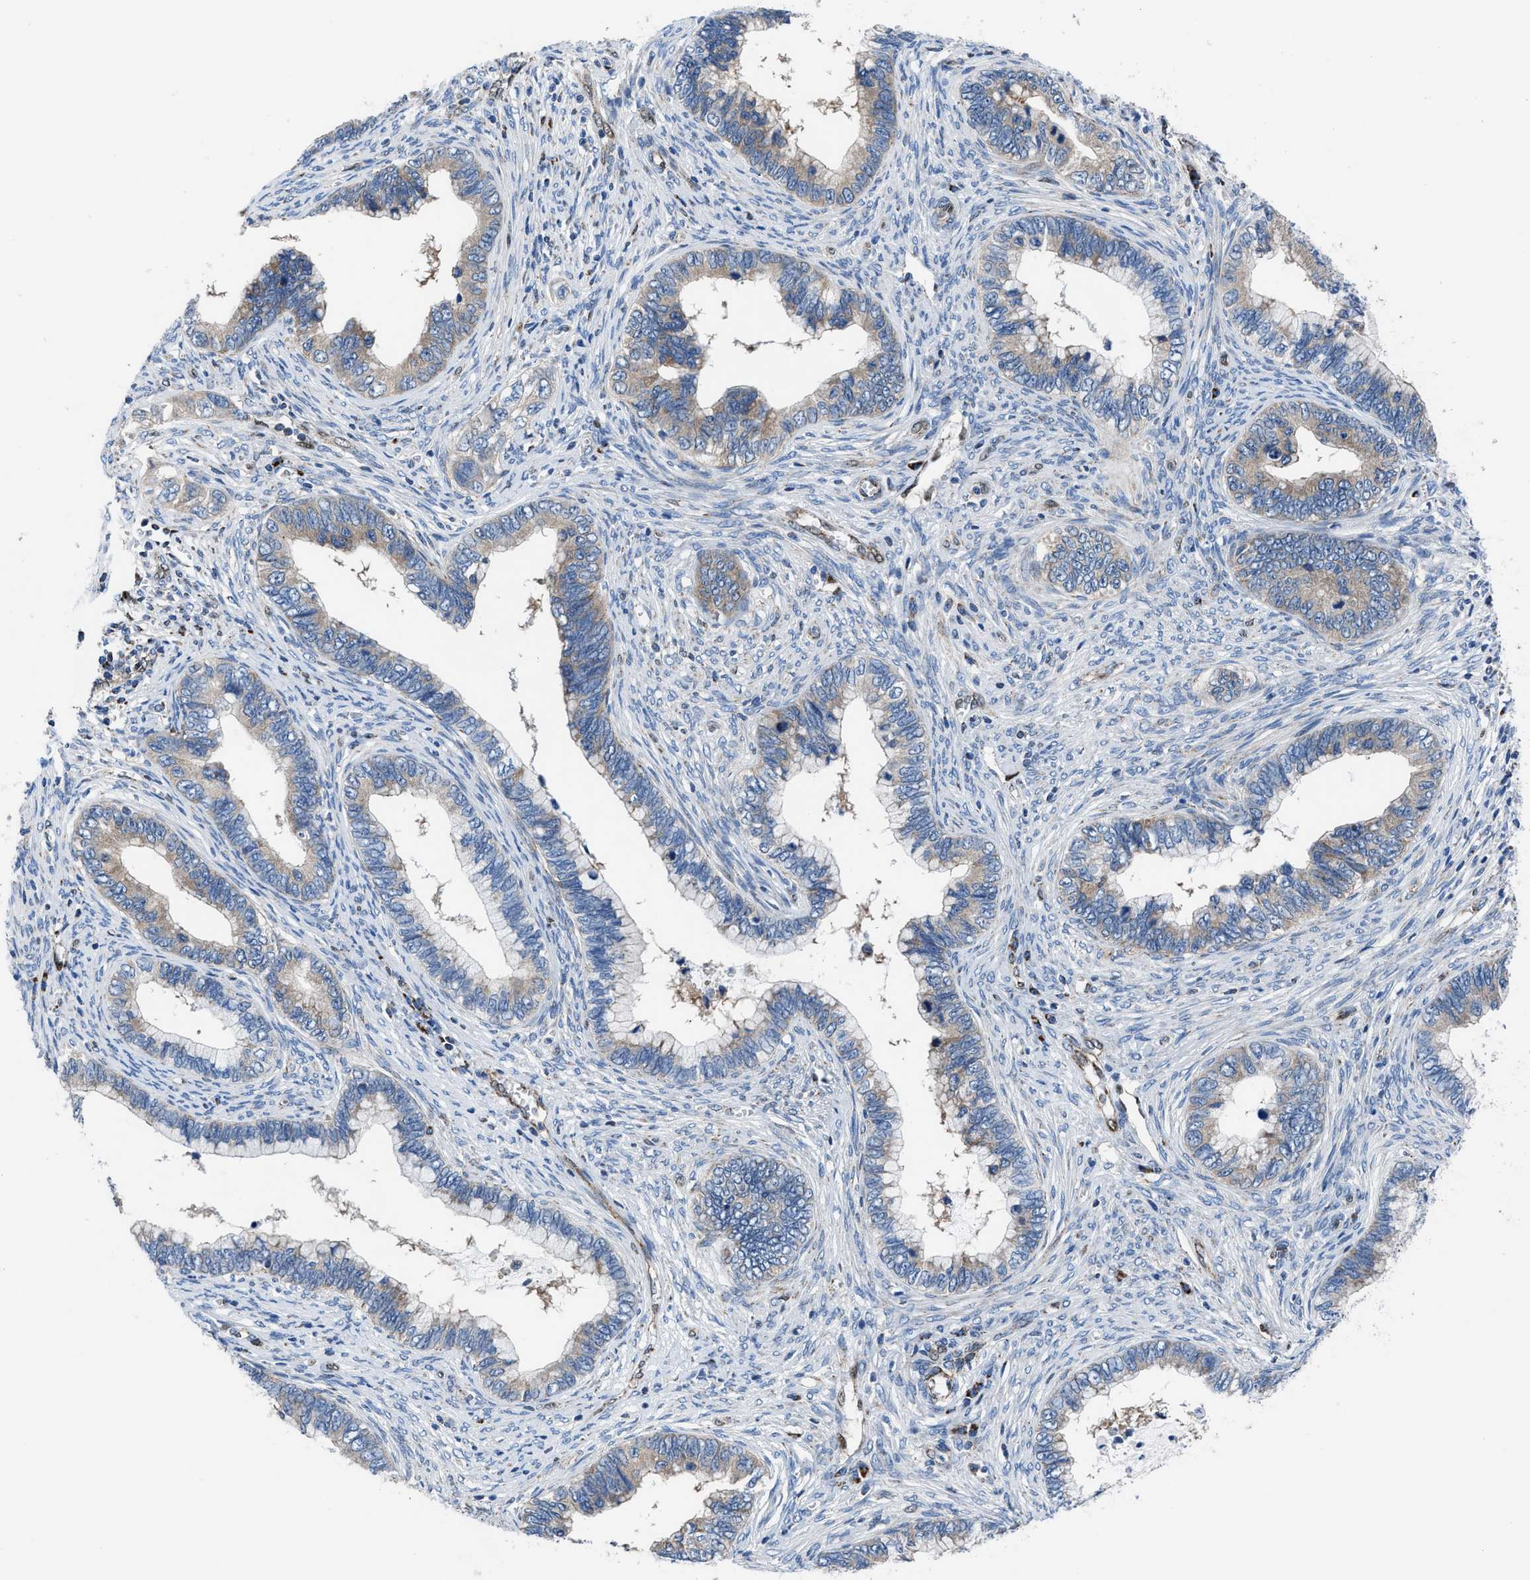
{"staining": {"intensity": "weak", "quantity": "25%-75%", "location": "cytoplasmic/membranous"}, "tissue": "cervical cancer", "cell_type": "Tumor cells", "image_type": "cancer", "snomed": [{"axis": "morphology", "description": "Adenocarcinoma, NOS"}, {"axis": "topography", "description": "Cervix"}], "caption": "Protein staining of cervical cancer (adenocarcinoma) tissue shows weak cytoplasmic/membranous positivity in approximately 25%-75% of tumor cells.", "gene": "LMO2", "patient": {"sex": "female", "age": 44}}